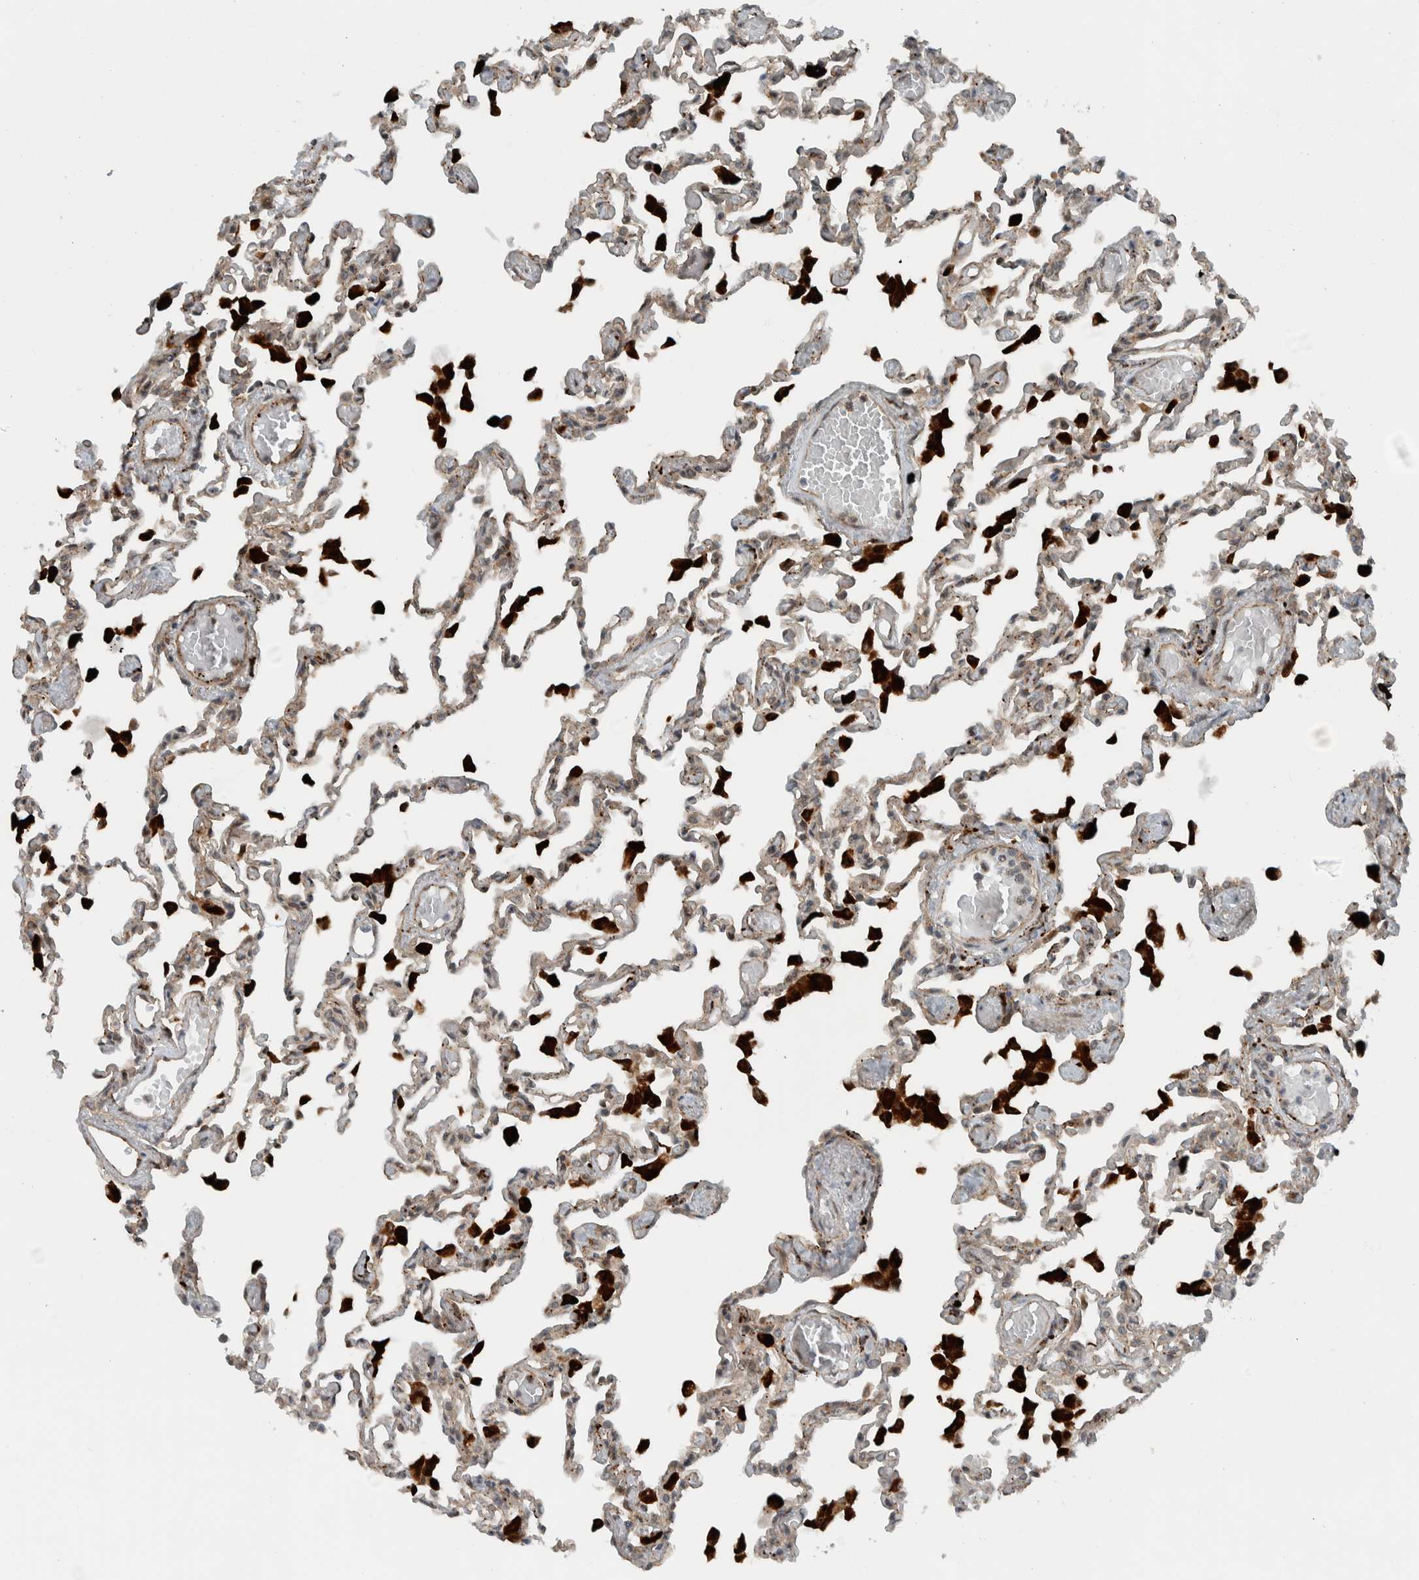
{"staining": {"intensity": "weak", "quantity": ">75%", "location": "cytoplasmic/membranous"}, "tissue": "lung", "cell_type": "Alveolar cells", "image_type": "normal", "snomed": [{"axis": "morphology", "description": "Normal tissue, NOS"}, {"axis": "topography", "description": "Bronchus"}, {"axis": "topography", "description": "Lung"}], "caption": "DAB immunohistochemical staining of unremarkable human lung demonstrates weak cytoplasmic/membranous protein expression in approximately >75% of alveolar cells. (DAB (3,3'-diaminobenzidine) IHC, brown staining for protein, blue staining for nuclei).", "gene": "GIGYF1", "patient": {"sex": "female", "age": 49}}